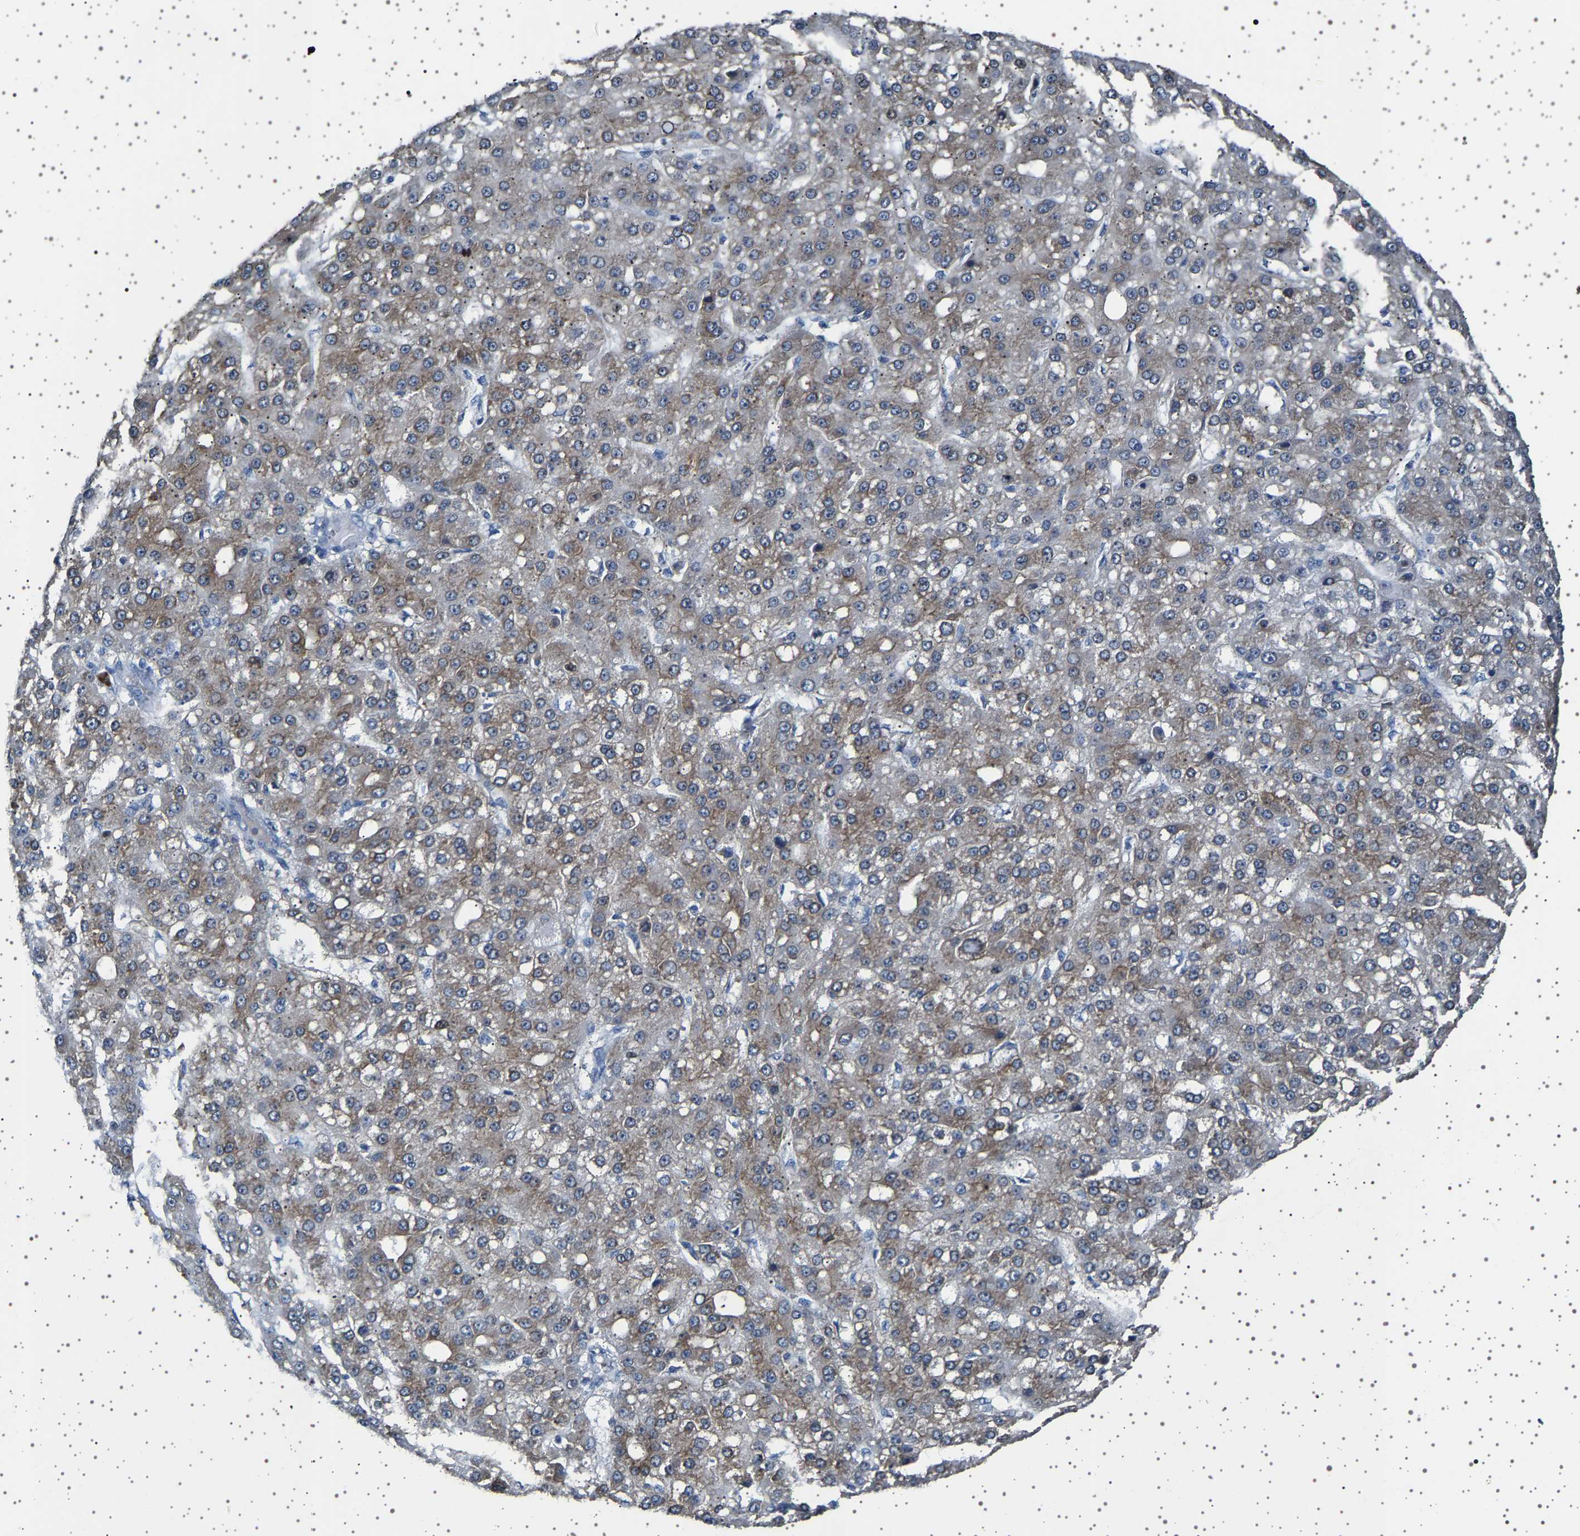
{"staining": {"intensity": "weak", "quantity": ">75%", "location": "cytoplasmic/membranous"}, "tissue": "liver cancer", "cell_type": "Tumor cells", "image_type": "cancer", "snomed": [{"axis": "morphology", "description": "Carcinoma, Hepatocellular, NOS"}, {"axis": "topography", "description": "Liver"}], "caption": "Human hepatocellular carcinoma (liver) stained with a brown dye demonstrates weak cytoplasmic/membranous positive expression in approximately >75% of tumor cells.", "gene": "FTCD", "patient": {"sex": "male", "age": 67}}